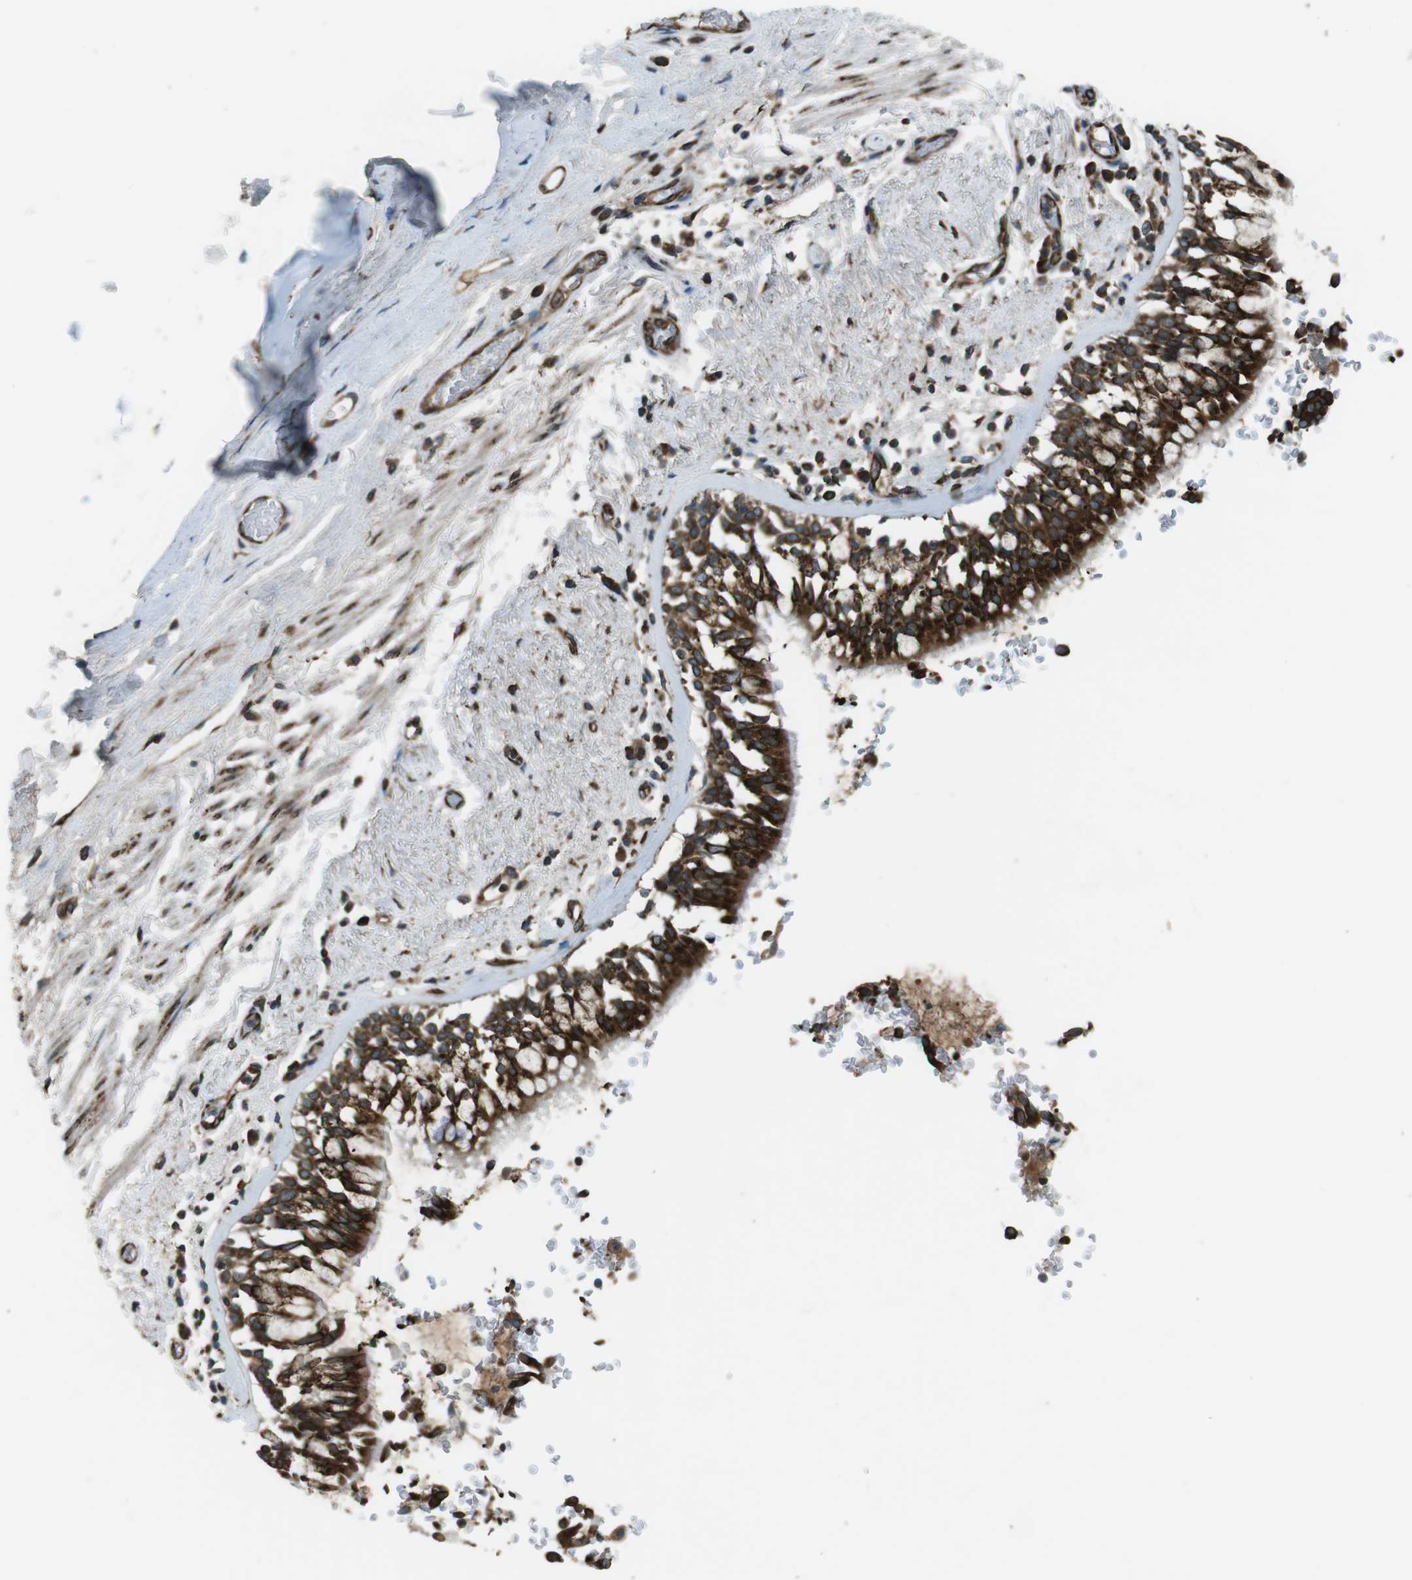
{"staining": {"intensity": "strong", "quantity": ">75%", "location": "cytoplasmic/membranous"}, "tissue": "bronchus", "cell_type": "Respiratory epithelial cells", "image_type": "normal", "snomed": [{"axis": "morphology", "description": "Normal tissue, NOS"}, {"axis": "morphology", "description": "Adenocarcinoma, NOS"}, {"axis": "topography", "description": "Bronchus"}, {"axis": "topography", "description": "Lung"}], "caption": "Strong cytoplasmic/membranous protein expression is appreciated in about >75% of respiratory epithelial cells in bronchus. (DAB (3,3'-diaminobenzidine) IHC with brightfield microscopy, high magnification).", "gene": "KTN1", "patient": {"sex": "male", "age": 71}}